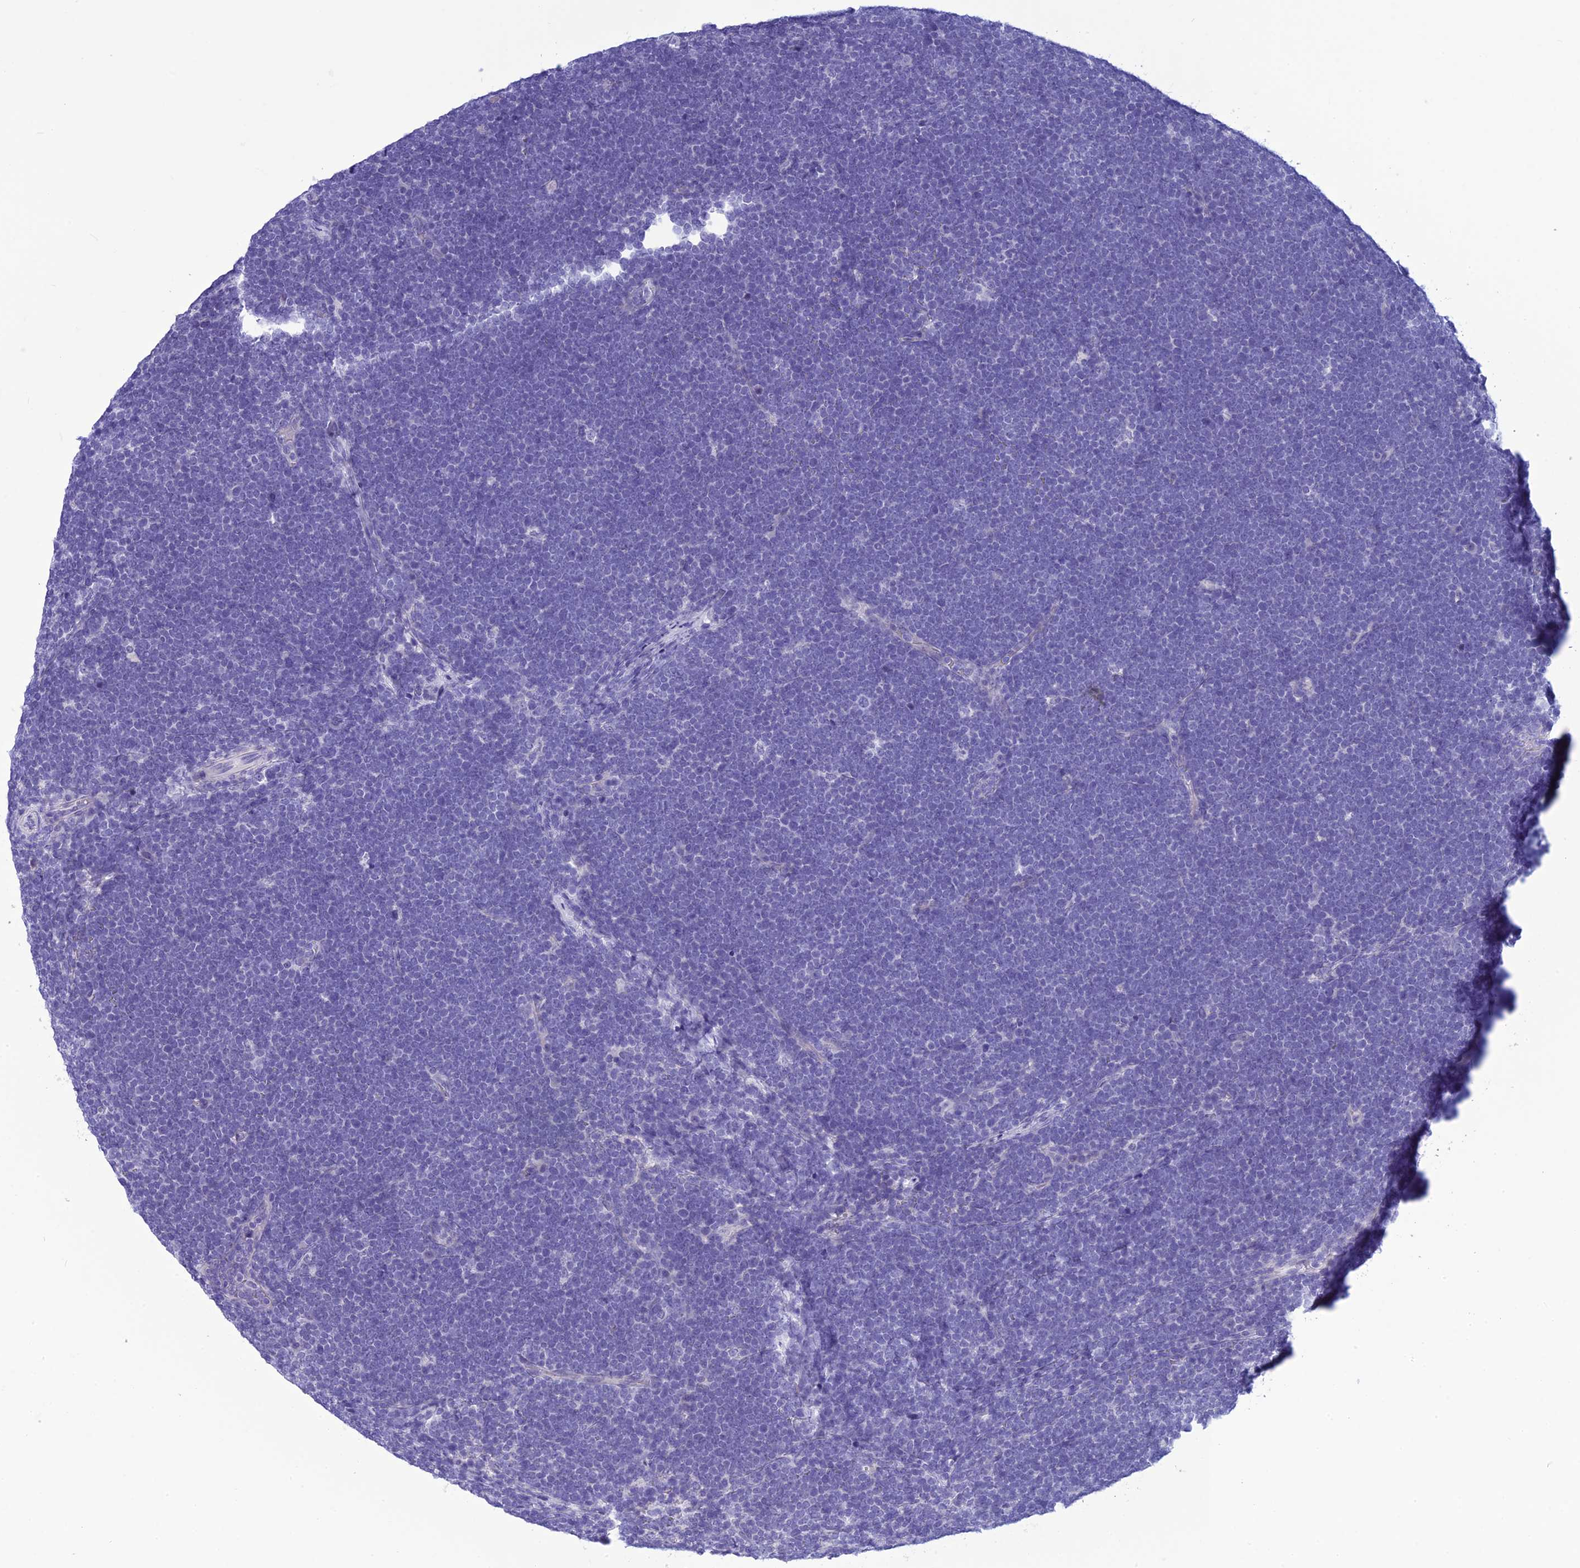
{"staining": {"intensity": "negative", "quantity": "none", "location": "none"}, "tissue": "lymphoma", "cell_type": "Tumor cells", "image_type": "cancer", "snomed": [{"axis": "morphology", "description": "Malignant lymphoma, non-Hodgkin's type, High grade"}, {"axis": "topography", "description": "Lymph node"}], "caption": "Immunohistochemistry micrograph of high-grade malignant lymphoma, non-Hodgkin's type stained for a protein (brown), which displays no positivity in tumor cells.", "gene": "BBS2", "patient": {"sex": "male", "age": 13}}